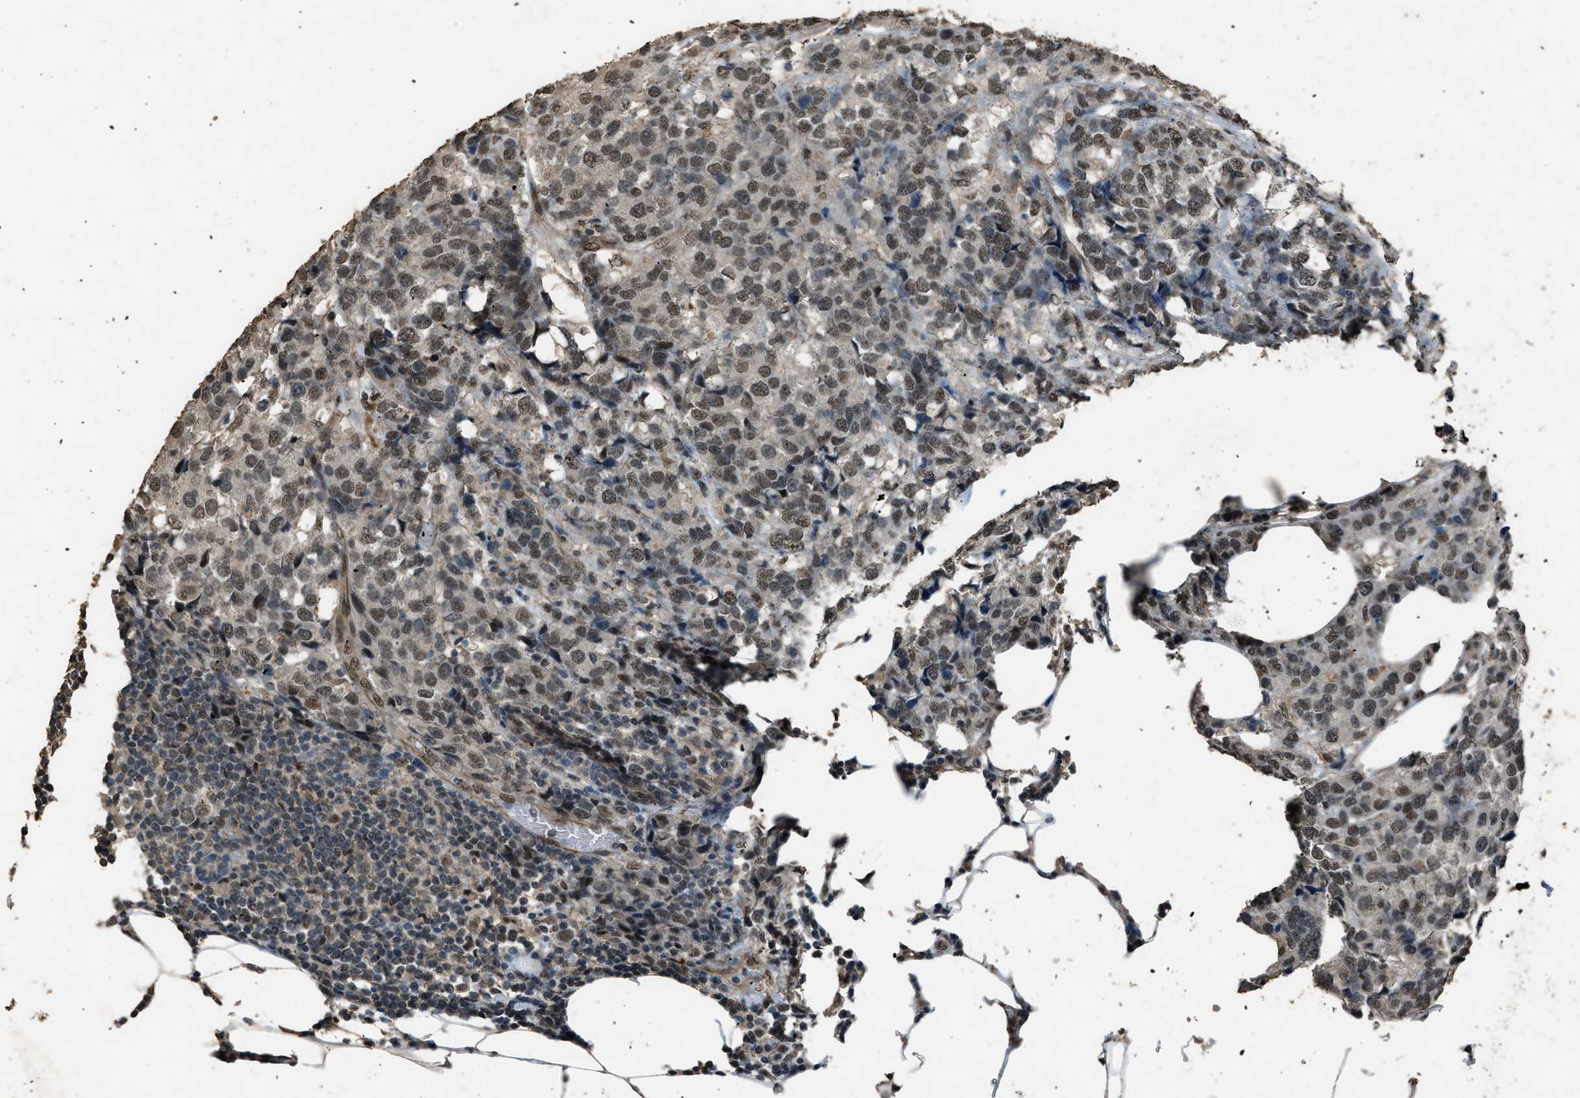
{"staining": {"intensity": "moderate", "quantity": ">75%", "location": "nuclear"}, "tissue": "breast cancer", "cell_type": "Tumor cells", "image_type": "cancer", "snomed": [{"axis": "morphology", "description": "Lobular carcinoma"}, {"axis": "topography", "description": "Breast"}], "caption": "Immunohistochemical staining of breast cancer (lobular carcinoma) exhibits medium levels of moderate nuclear protein staining in approximately >75% of tumor cells. (DAB (3,3'-diaminobenzidine) IHC with brightfield microscopy, high magnification).", "gene": "SERTAD2", "patient": {"sex": "female", "age": 59}}